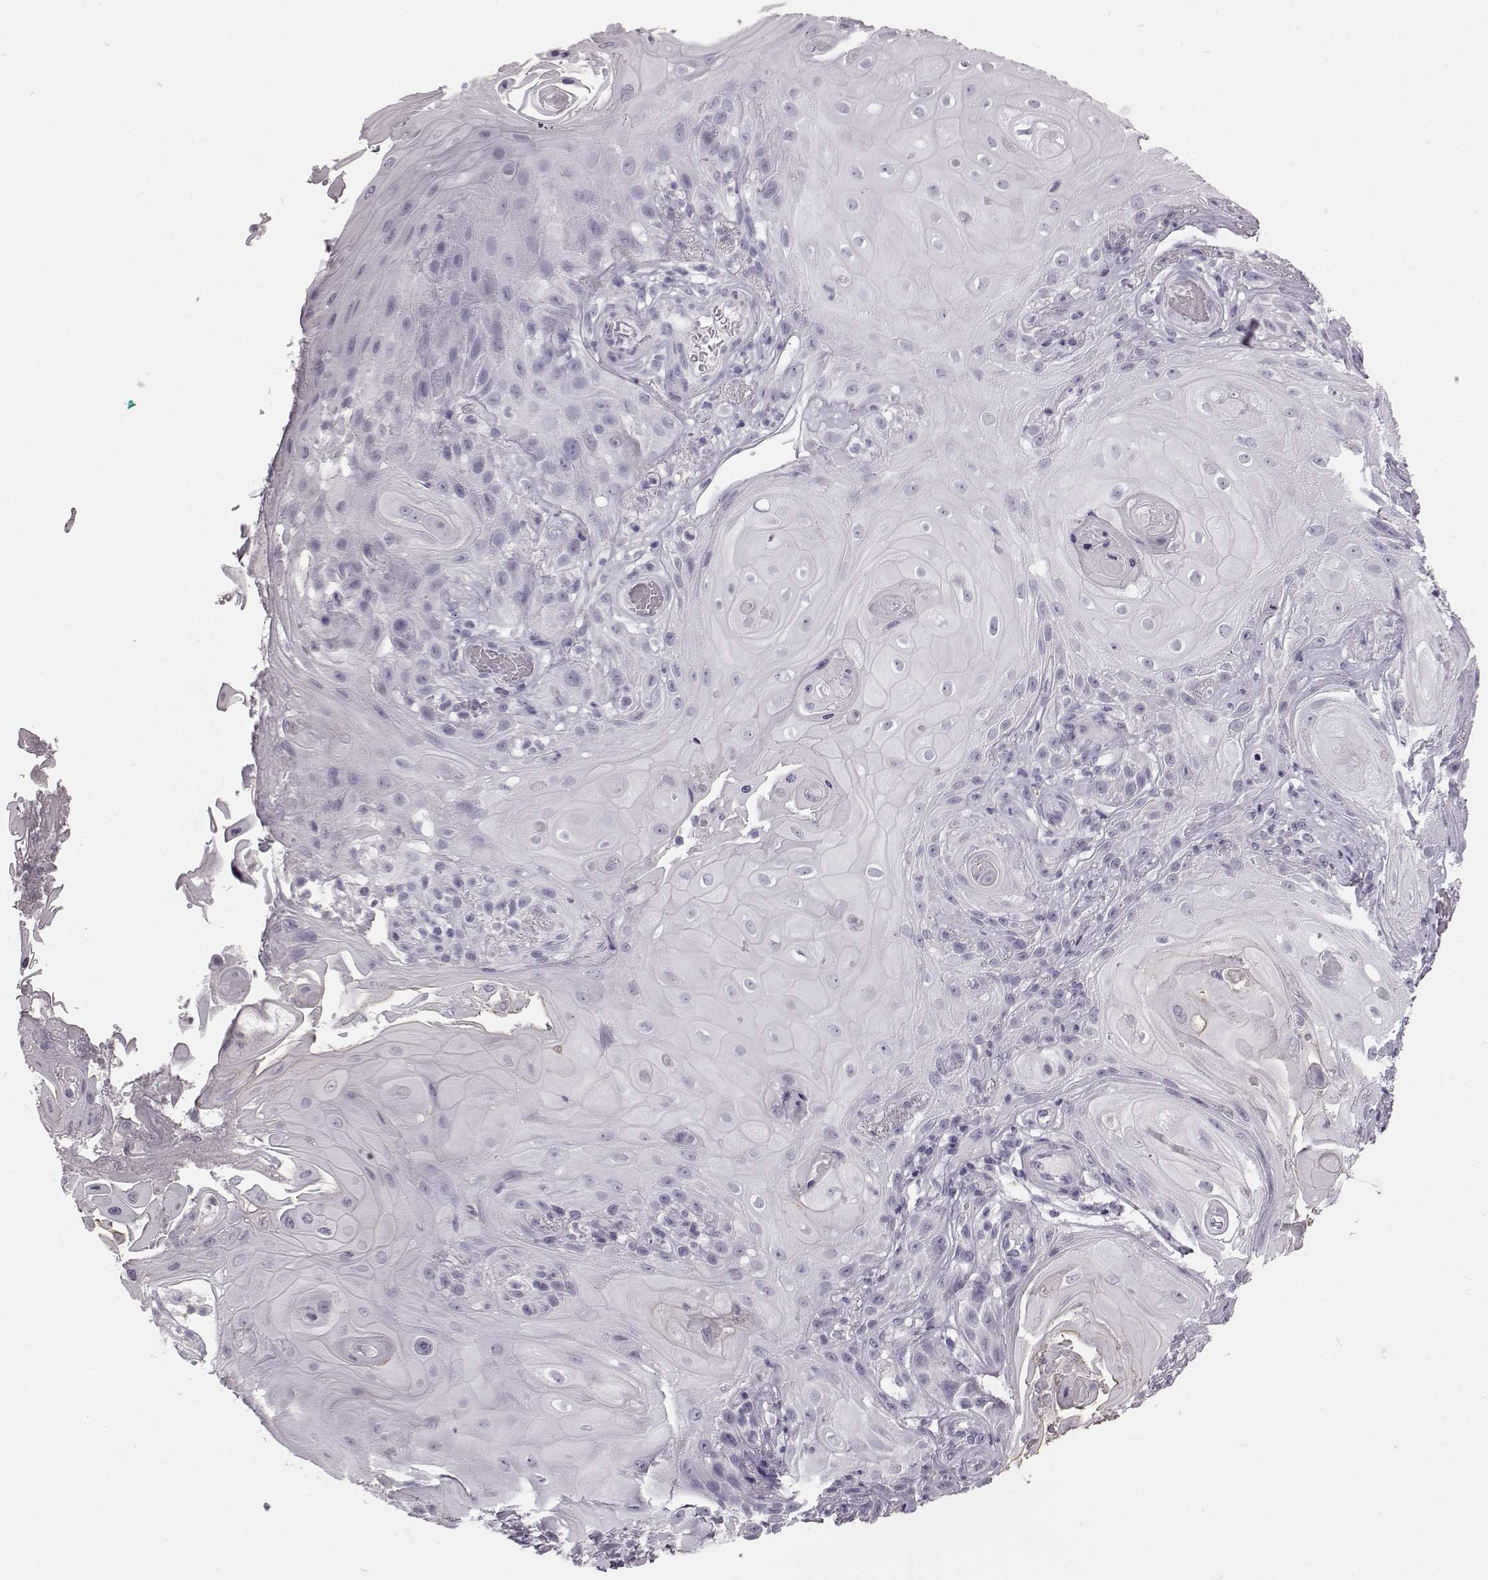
{"staining": {"intensity": "negative", "quantity": "none", "location": "none"}, "tissue": "skin cancer", "cell_type": "Tumor cells", "image_type": "cancer", "snomed": [{"axis": "morphology", "description": "Squamous cell carcinoma, NOS"}, {"axis": "topography", "description": "Skin"}], "caption": "DAB (3,3'-diaminobenzidine) immunohistochemical staining of human squamous cell carcinoma (skin) exhibits no significant staining in tumor cells.", "gene": "FUT4", "patient": {"sex": "male", "age": 62}}